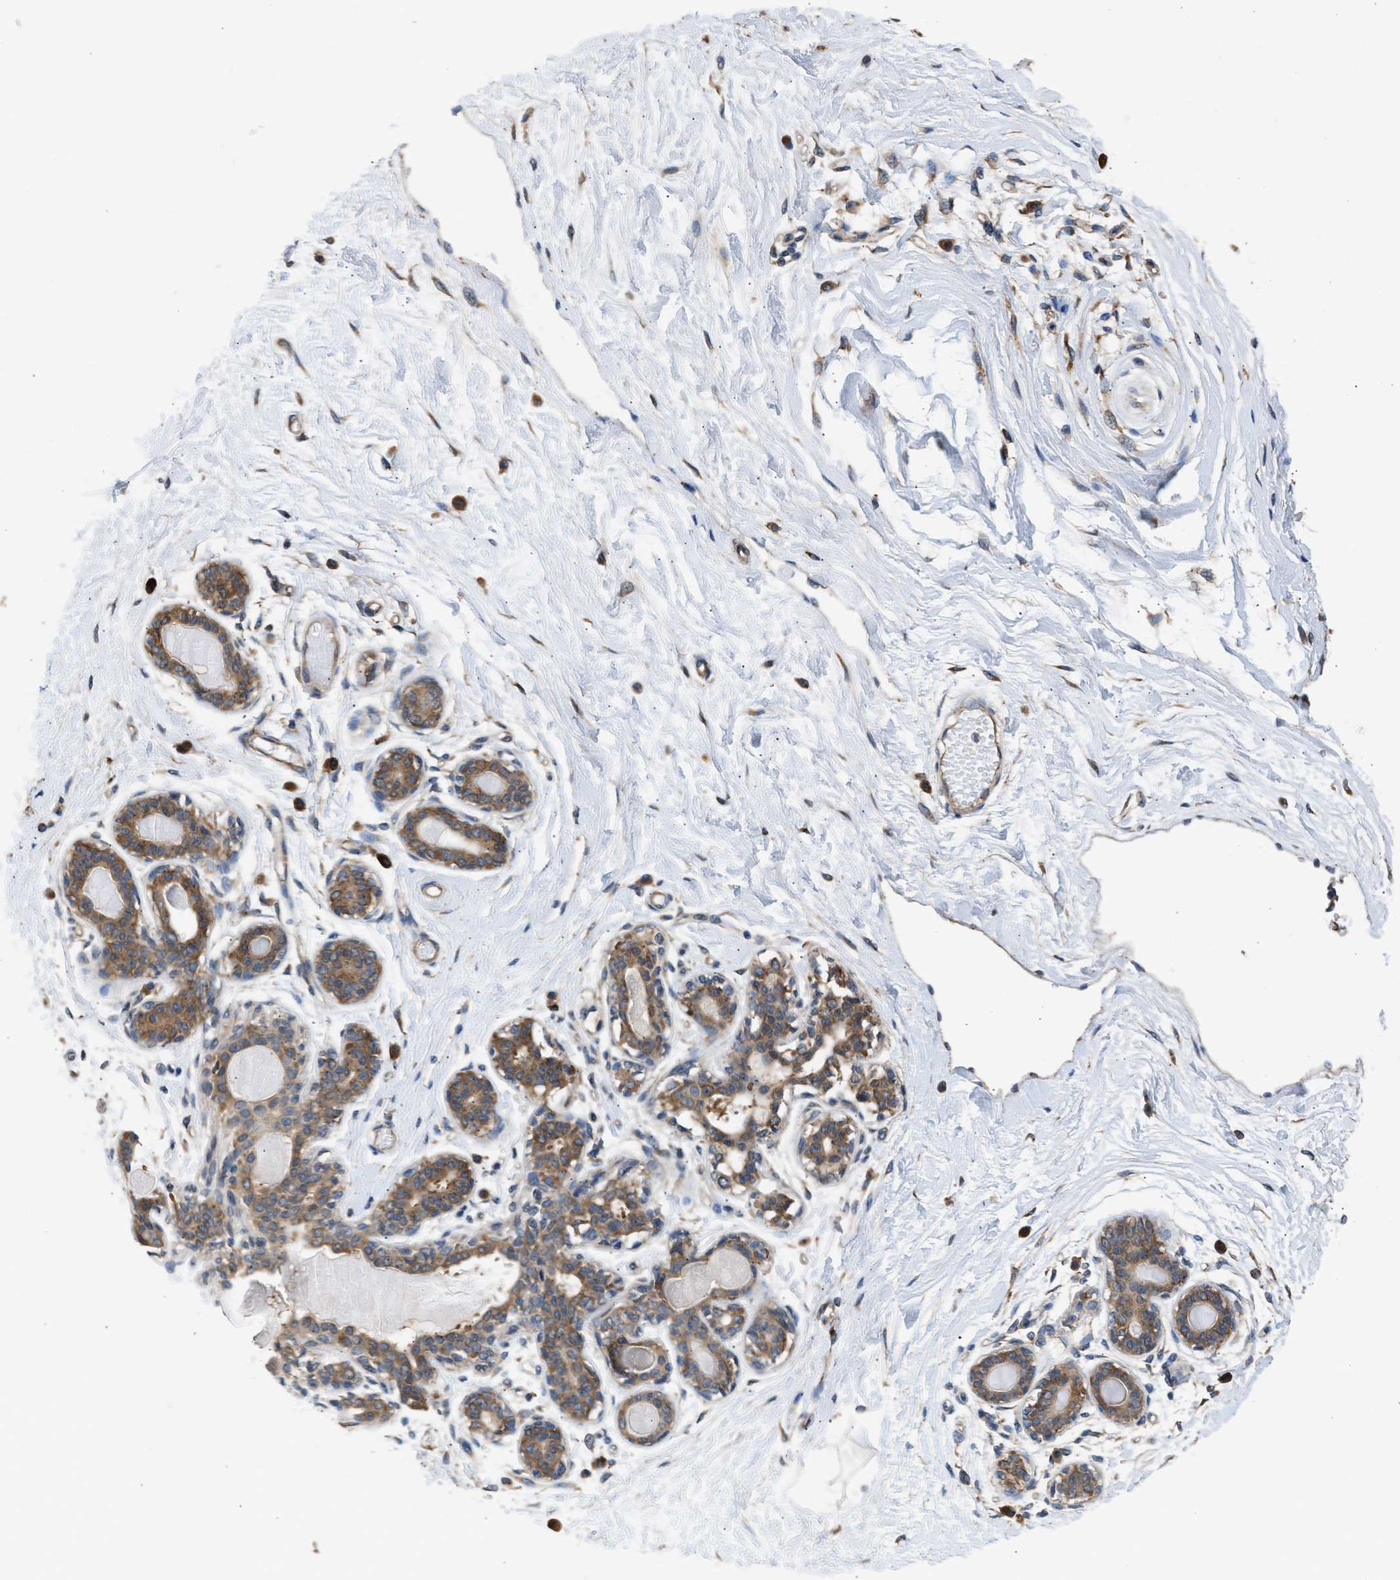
{"staining": {"intensity": "negative", "quantity": "none", "location": "none"}, "tissue": "breast", "cell_type": "Adipocytes", "image_type": "normal", "snomed": [{"axis": "morphology", "description": "Normal tissue, NOS"}, {"axis": "topography", "description": "Breast"}], "caption": "The image displays no staining of adipocytes in benign breast. Nuclei are stained in blue.", "gene": "SLC36A4", "patient": {"sex": "female", "age": 45}}